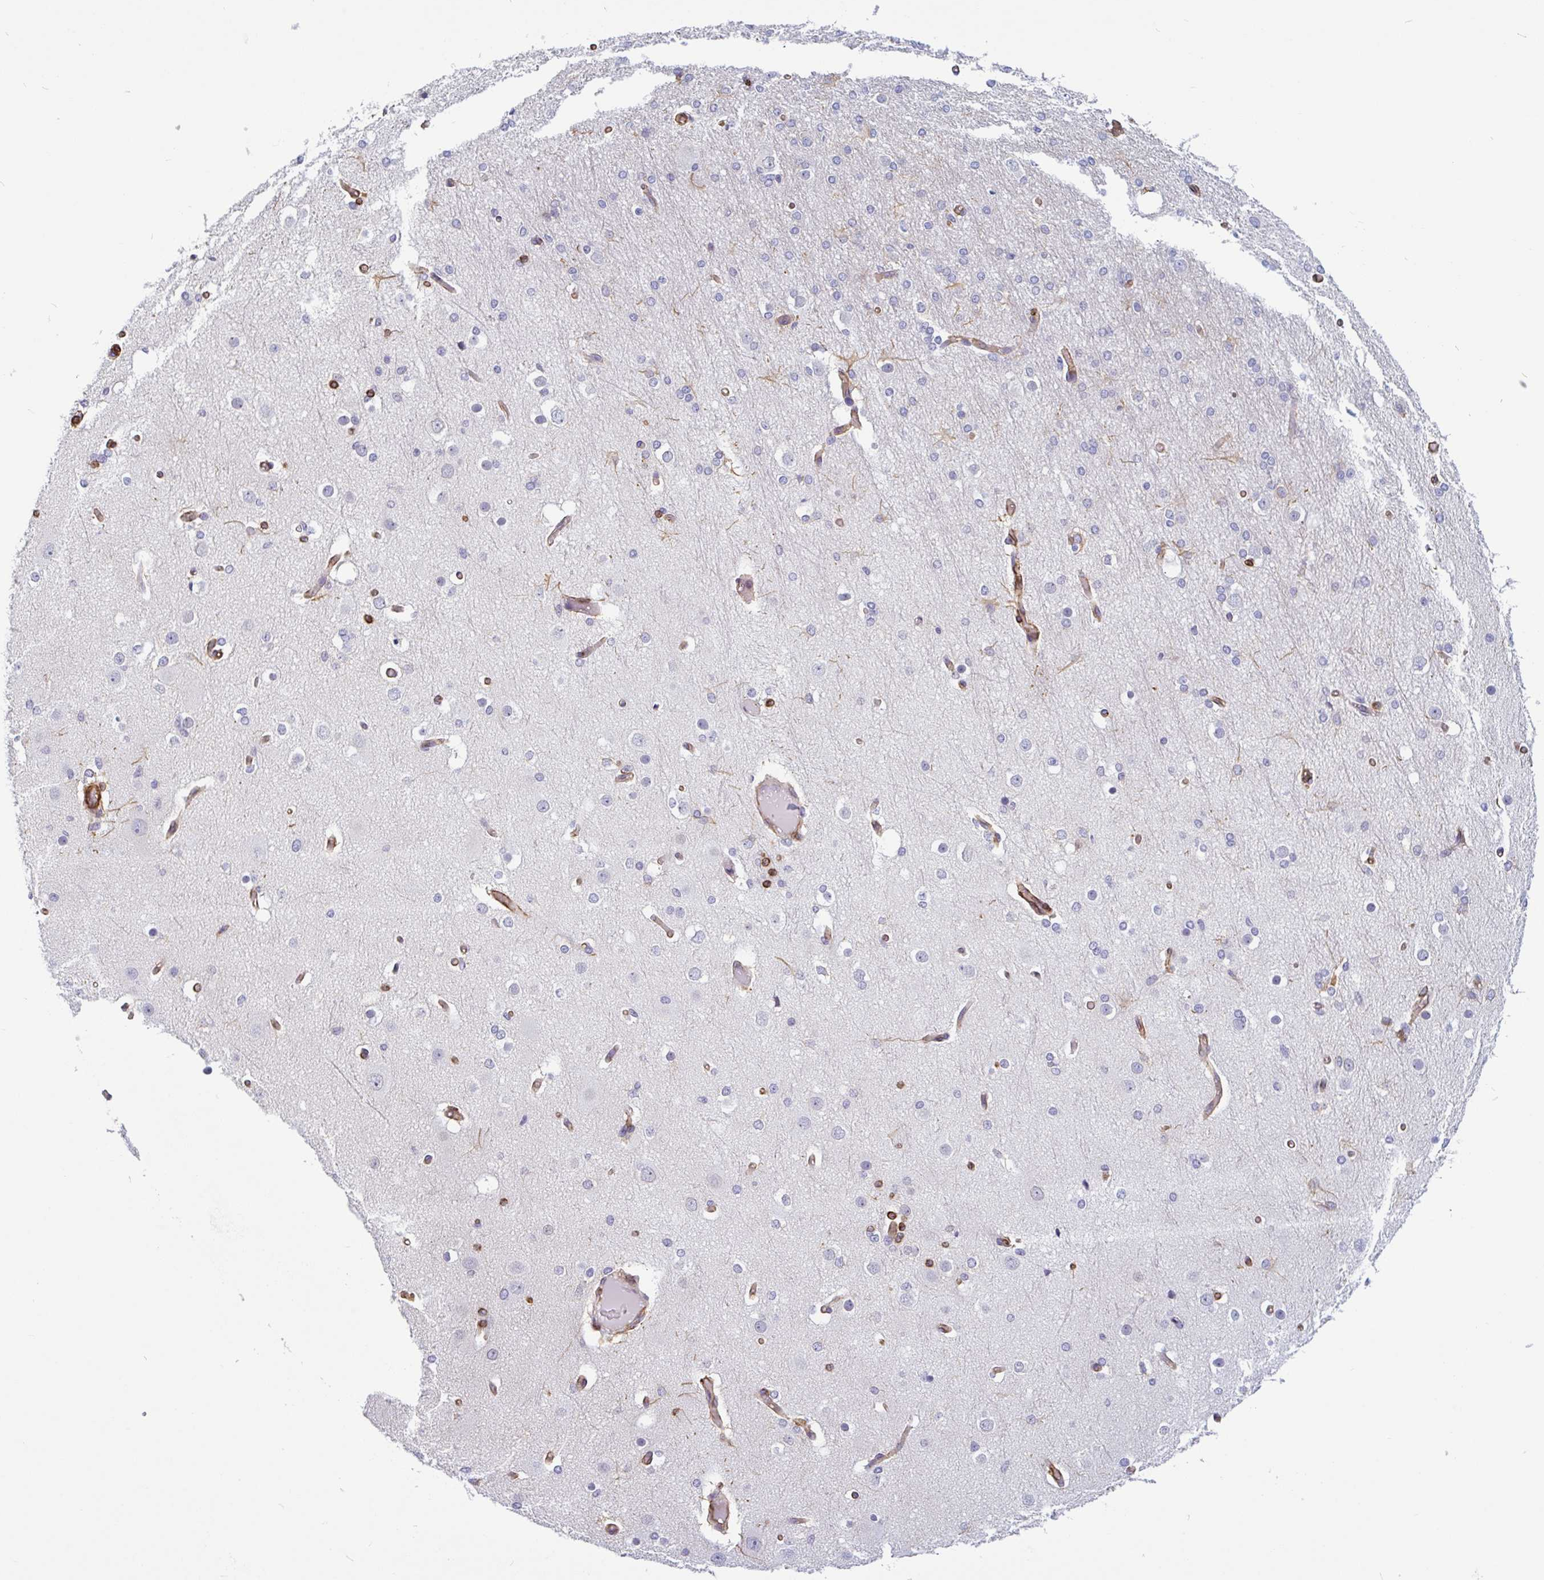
{"staining": {"intensity": "moderate", "quantity": ">75%", "location": "cytoplasmic/membranous"}, "tissue": "cerebral cortex", "cell_type": "Endothelial cells", "image_type": "normal", "snomed": [{"axis": "morphology", "description": "Normal tissue, NOS"}, {"axis": "morphology", "description": "Inflammation, NOS"}, {"axis": "topography", "description": "Cerebral cortex"}], "caption": "Immunohistochemical staining of normal human cerebral cortex demonstrates moderate cytoplasmic/membranous protein positivity in approximately >75% of endothelial cells. (Brightfield microscopy of DAB IHC at high magnification).", "gene": "PPFIA1", "patient": {"sex": "male", "age": 6}}